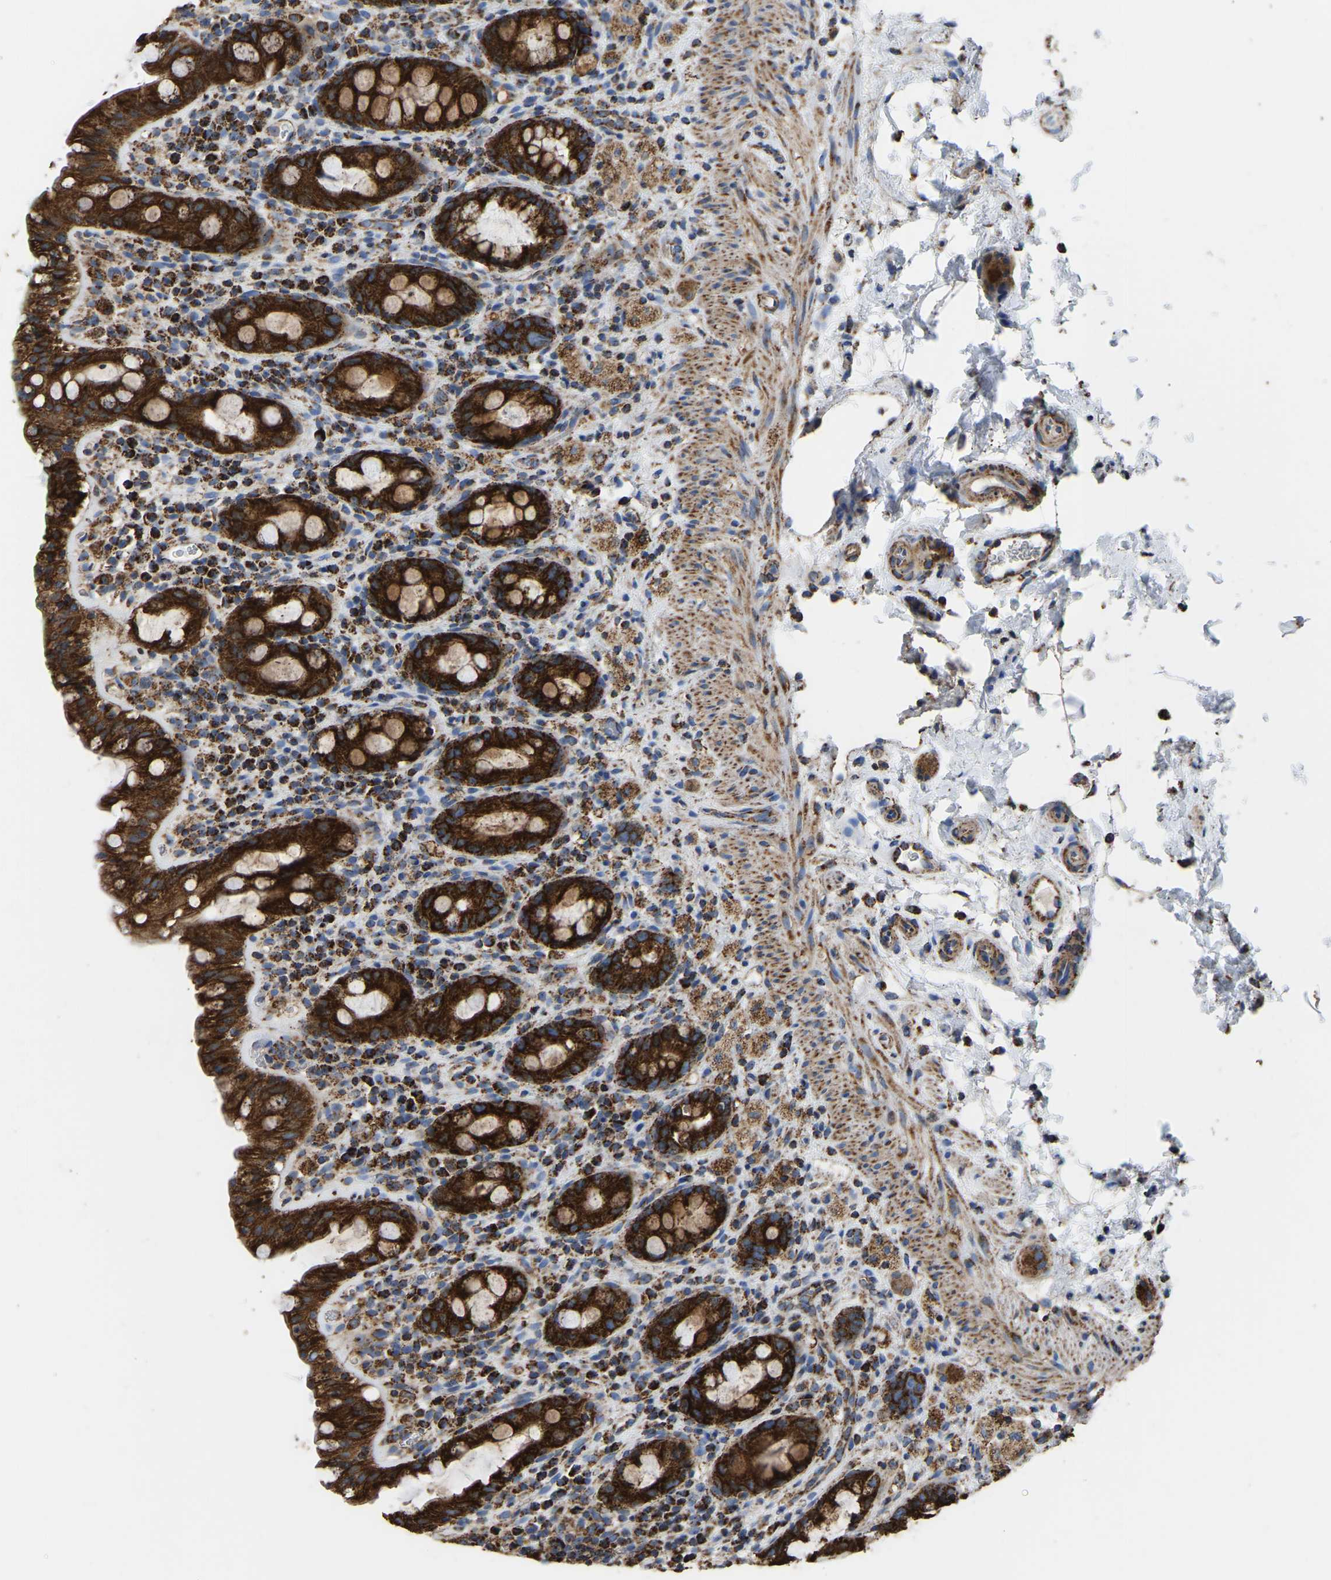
{"staining": {"intensity": "strong", "quantity": ">75%", "location": "cytoplasmic/membranous"}, "tissue": "rectum", "cell_type": "Glandular cells", "image_type": "normal", "snomed": [{"axis": "morphology", "description": "Normal tissue, NOS"}, {"axis": "topography", "description": "Rectum"}], "caption": "This image shows IHC staining of unremarkable rectum, with high strong cytoplasmic/membranous positivity in about >75% of glandular cells.", "gene": "ETFA", "patient": {"sex": "male", "age": 44}}